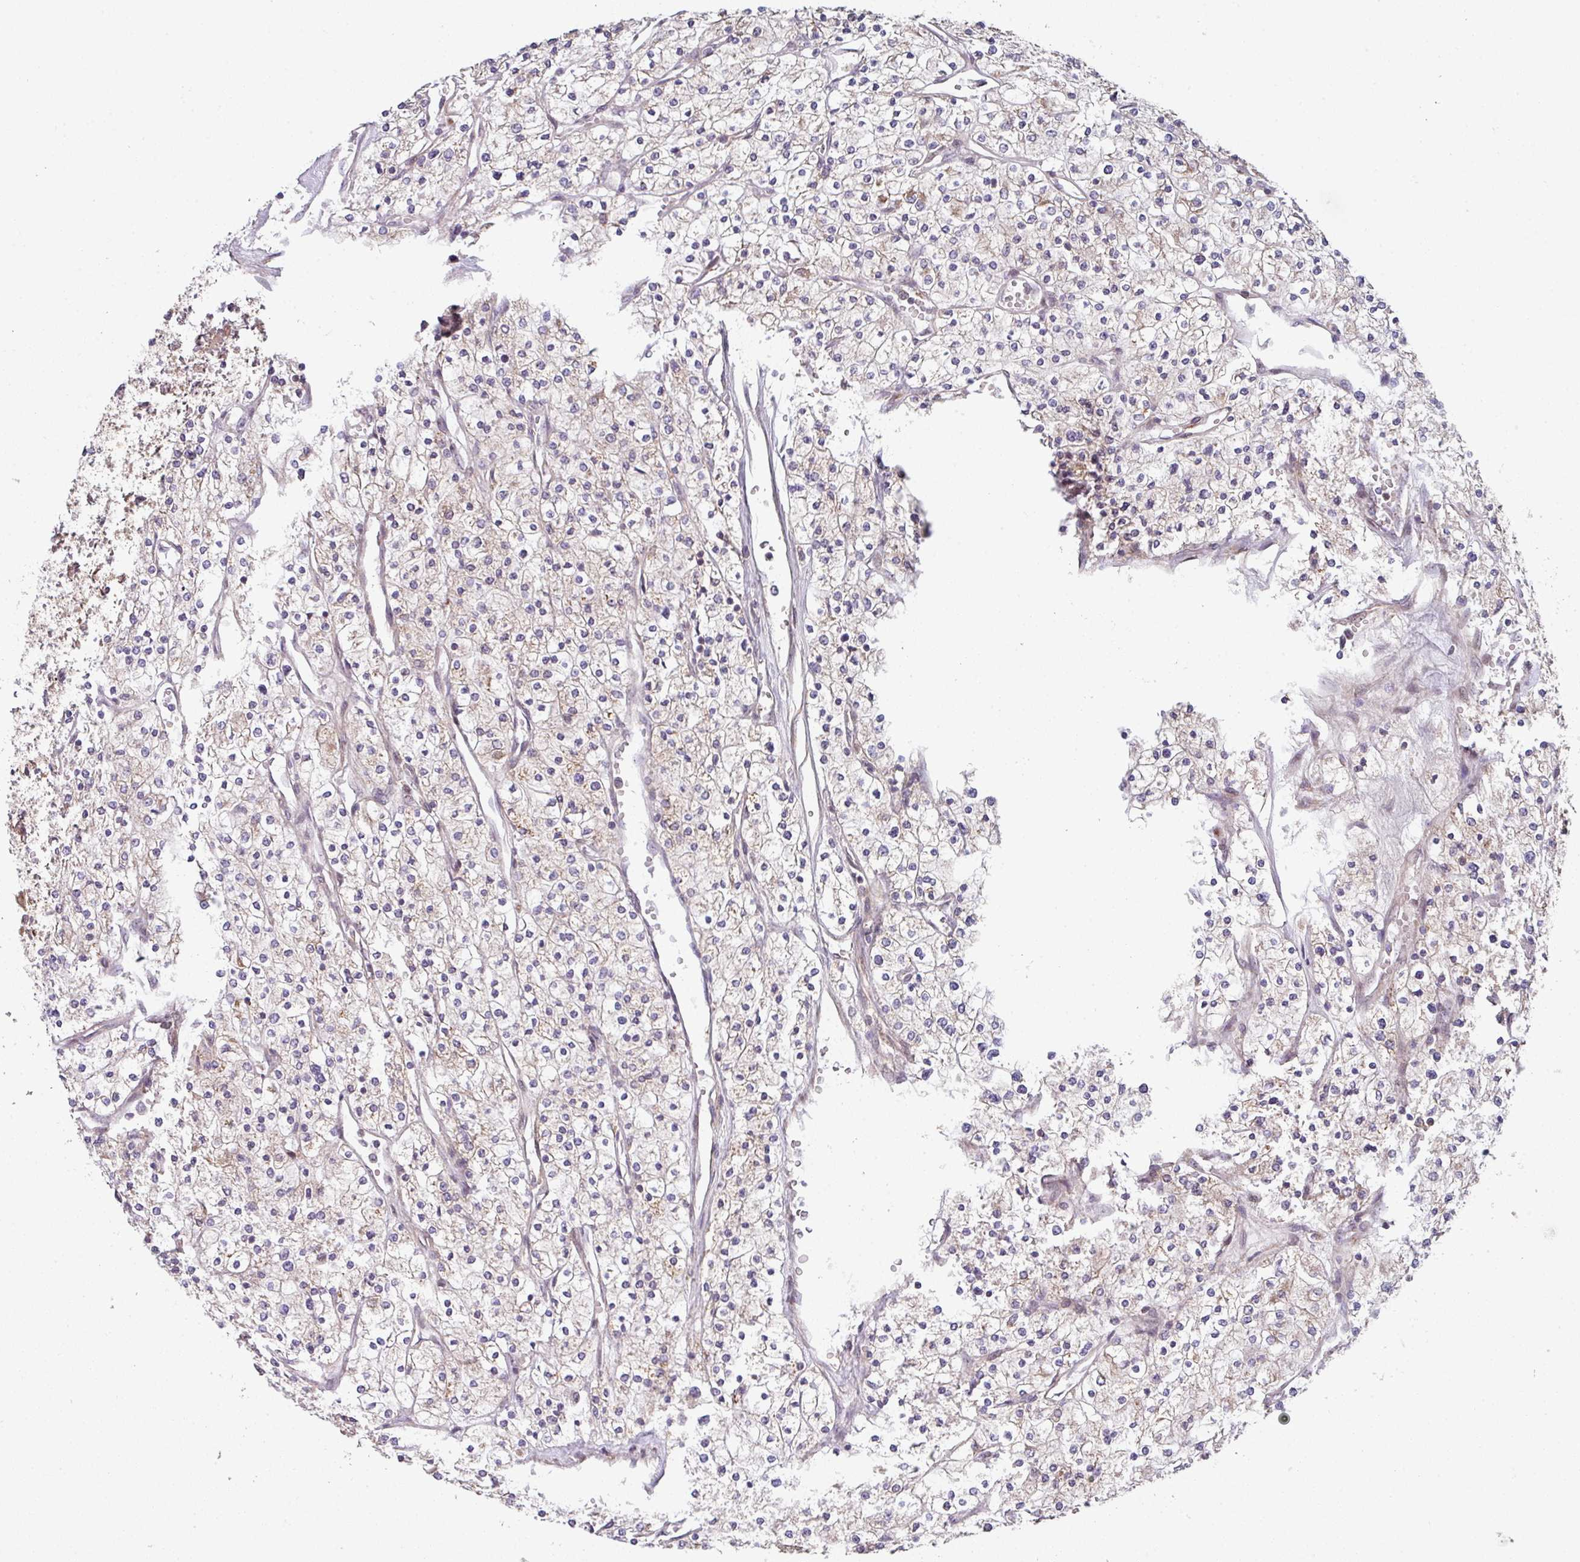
{"staining": {"intensity": "weak", "quantity": "<25%", "location": "cytoplasmic/membranous"}, "tissue": "renal cancer", "cell_type": "Tumor cells", "image_type": "cancer", "snomed": [{"axis": "morphology", "description": "Adenocarcinoma, NOS"}, {"axis": "topography", "description": "Kidney"}], "caption": "High magnification brightfield microscopy of renal cancer (adenocarcinoma) stained with DAB (3,3'-diaminobenzidine) (brown) and counterstained with hematoxylin (blue): tumor cells show no significant positivity.", "gene": "CAMLG", "patient": {"sex": "male", "age": 80}}